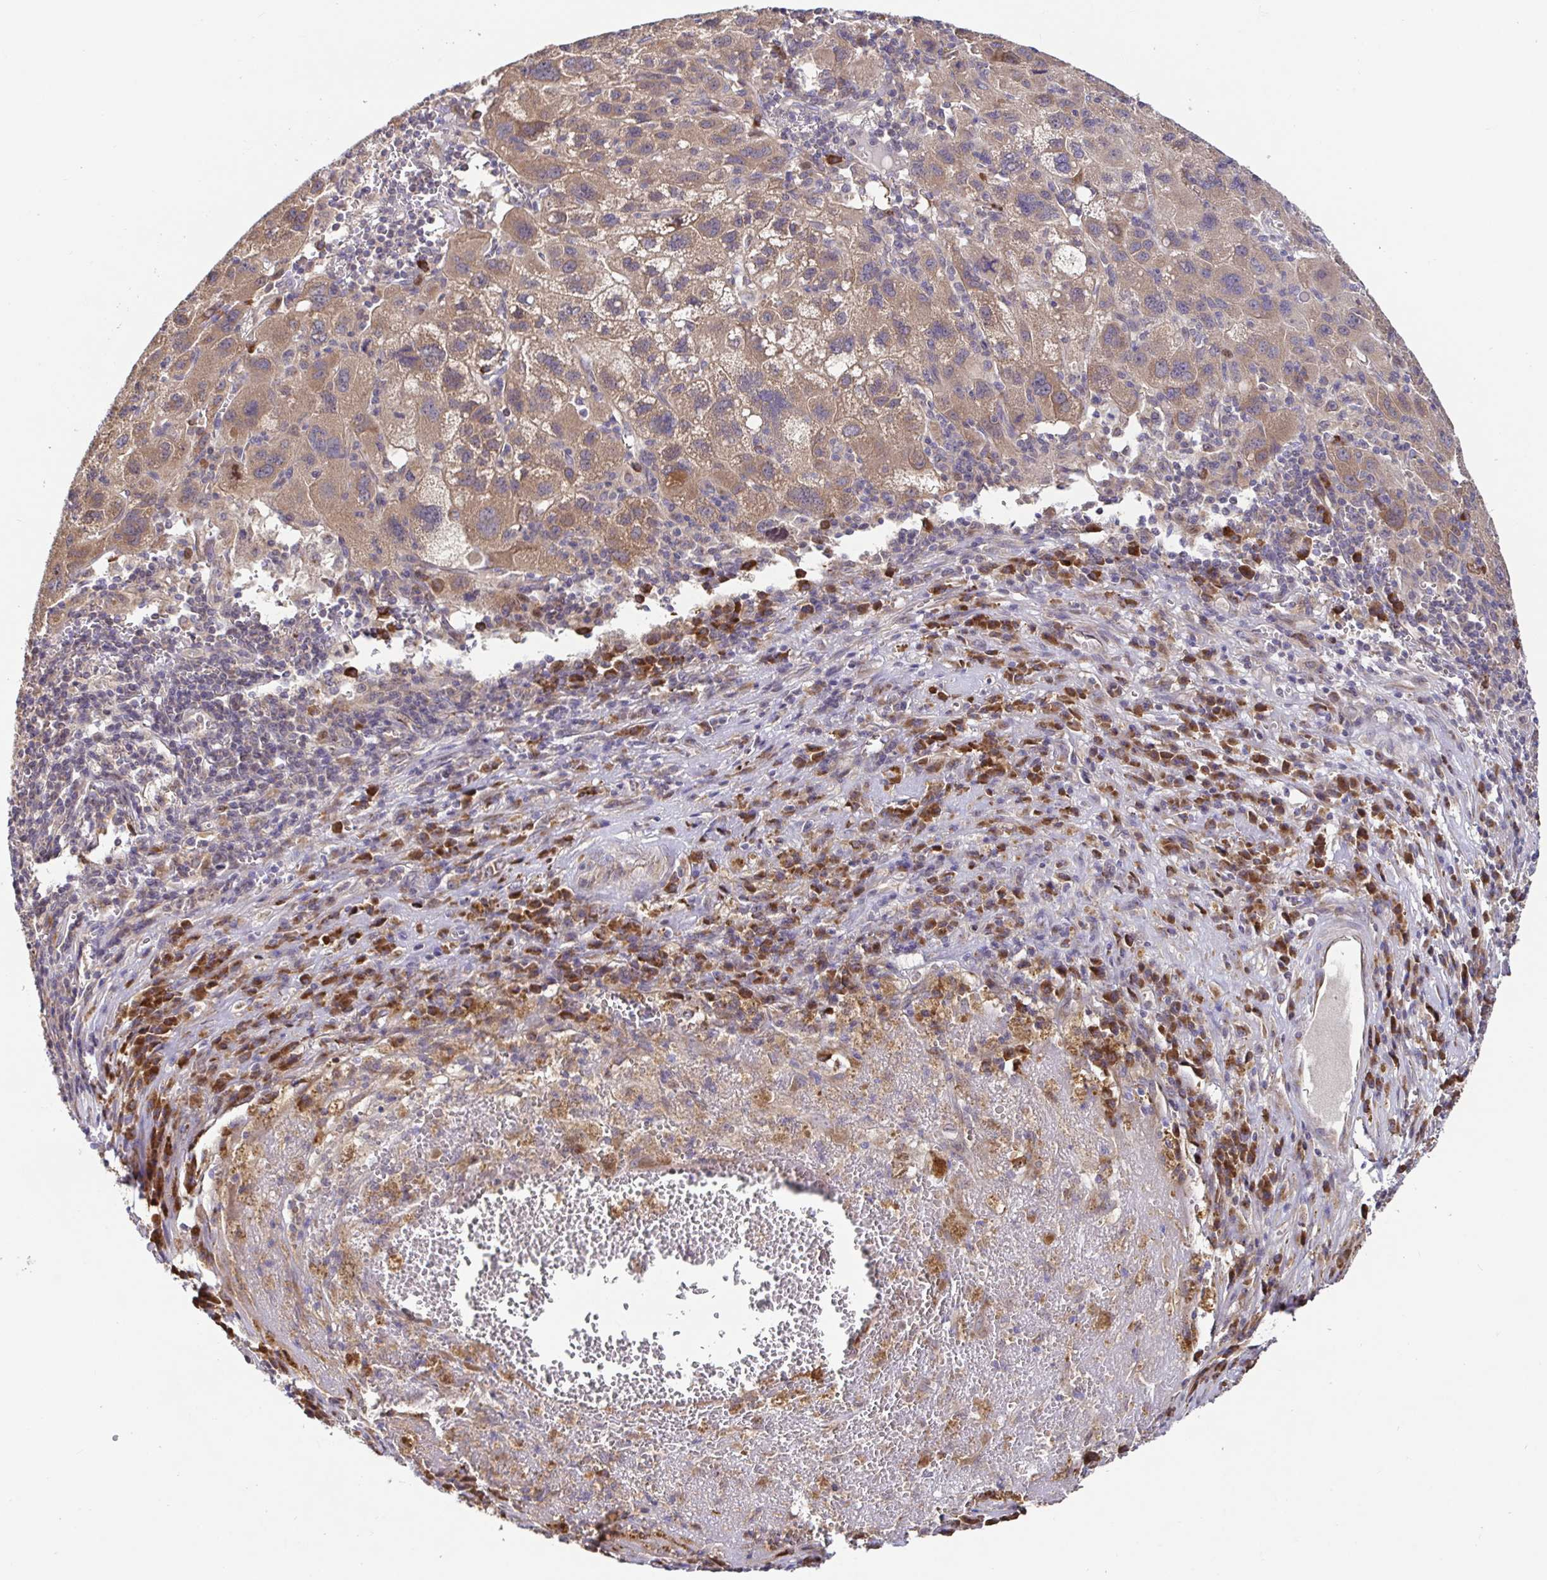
{"staining": {"intensity": "weak", "quantity": ">75%", "location": "cytoplasmic/membranous"}, "tissue": "liver cancer", "cell_type": "Tumor cells", "image_type": "cancer", "snomed": [{"axis": "morphology", "description": "Carcinoma, Hepatocellular, NOS"}, {"axis": "topography", "description": "Liver"}], "caption": "Liver cancer tissue shows weak cytoplasmic/membranous staining in about >75% of tumor cells, visualized by immunohistochemistry.", "gene": "ELP1", "patient": {"sex": "female", "age": 77}}